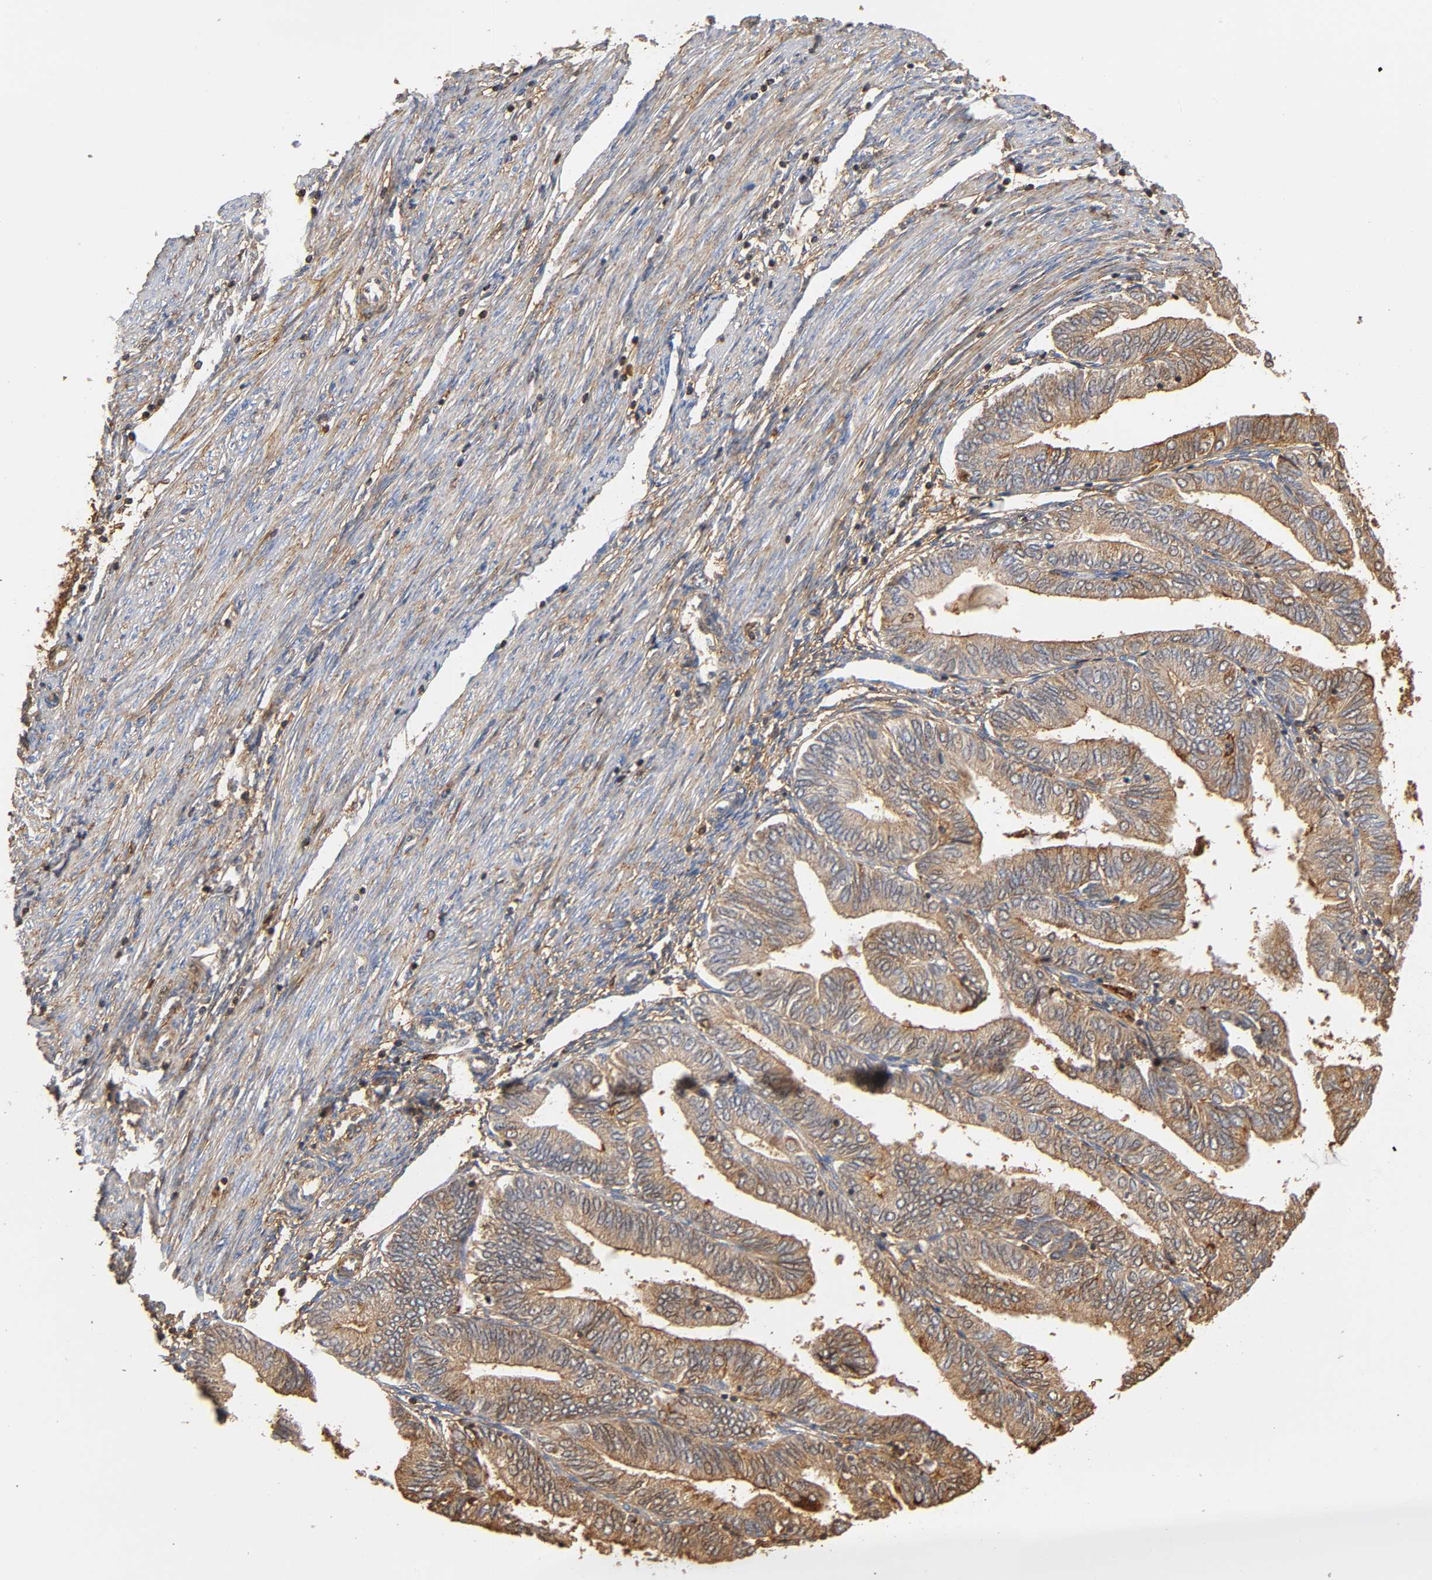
{"staining": {"intensity": "weak", "quantity": ">75%", "location": "cytoplasmic/membranous"}, "tissue": "endometrial cancer", "cell_type": "Tumor cells", "image_type": "cancer", "snomed": [{"axis": "morphology", "description": "Adenocarcinoma, NOS"}, {"axis": "topography", "description": "Endometrium"}], "caption": "This is an image of immunohistochemistry staining of adenocarcinoma (endometrial), which shows weak expression in the cytoplasmic/membranous of tumor cells.", "gene": "ANXA11", "patient": {"sex": "female", "age": 51}}